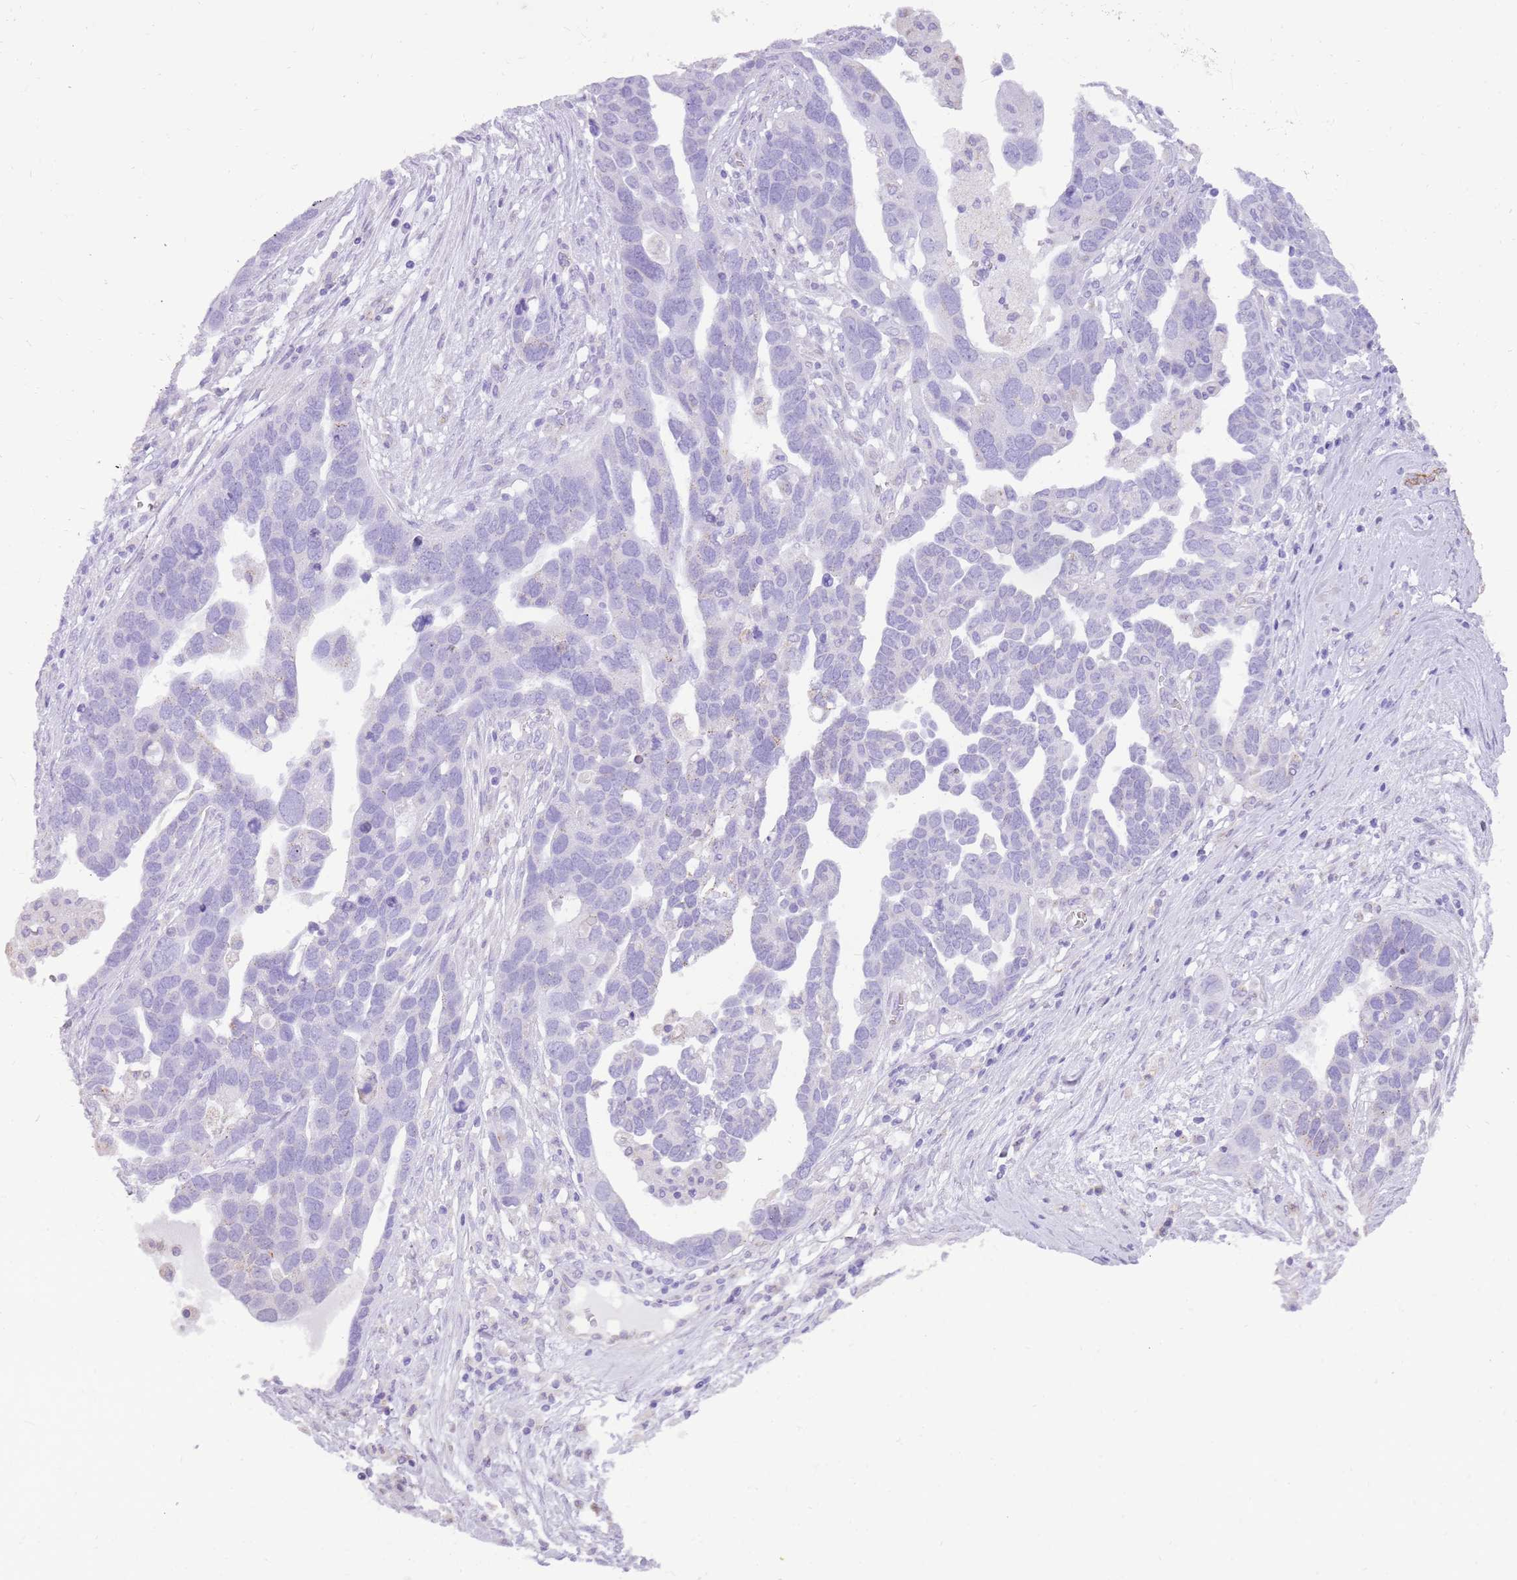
{"staining": {"intensity": "negative", "quantity": "none", "location": "none"}, "tissue": "ovarian cancer", "cell_type": "Tumor cells", "image_type": "cancer", "snomed": [{"axis": "morphology", "description": "Cystadenocarcinoma, serous, NOS"}, {"axis": "topography", "description": "Ovary"}], "caption": "Immunohistochemistry (IHC) of ovarian cancer shows no staining in tumor cells.", "gene": "PCNX1", "patient": {"sex": "female", "age": 54}}